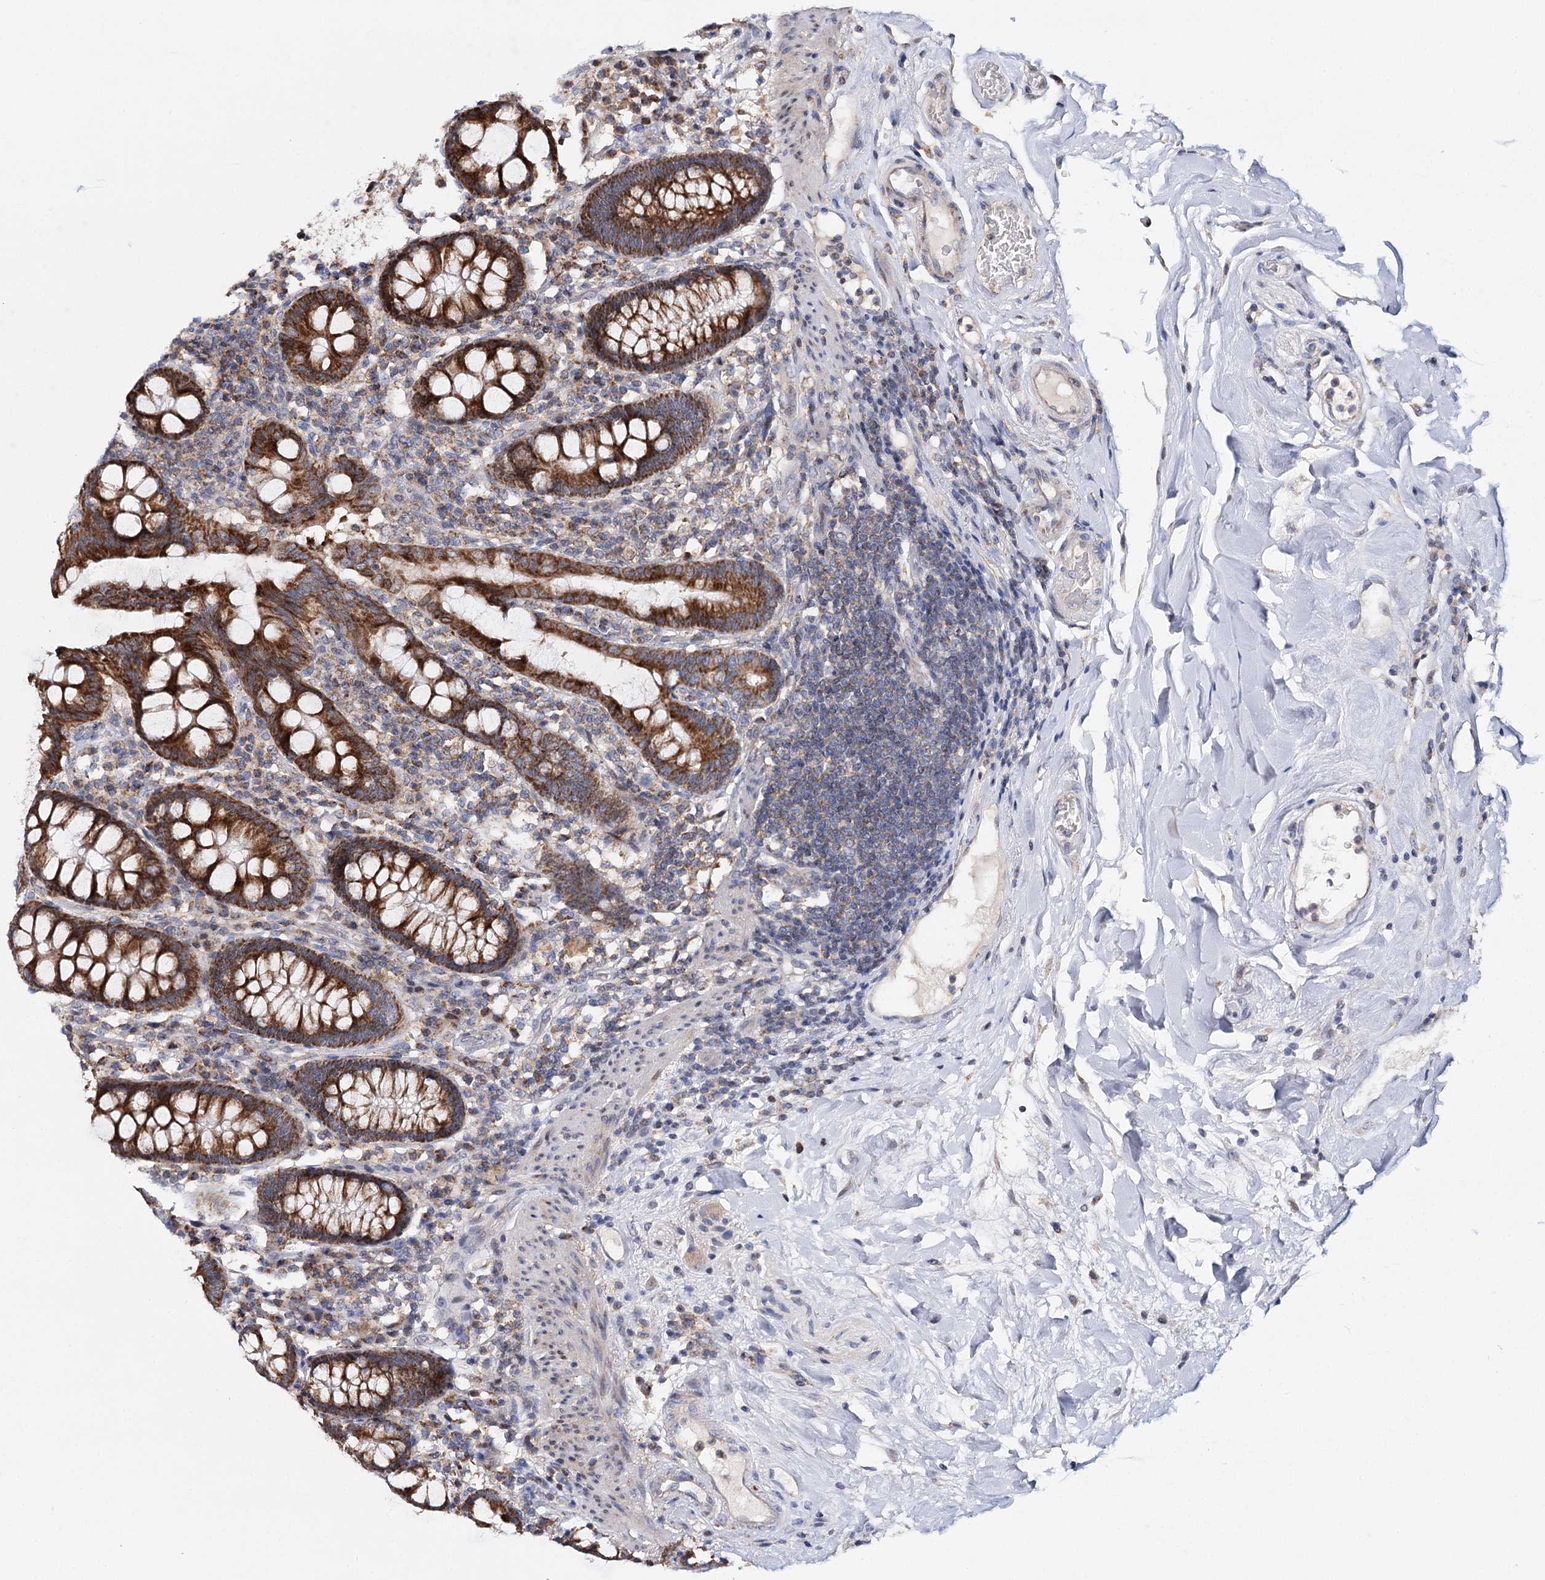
{"staining": {"intensity": "weak", "quantity": "<25%", "location": "cytoplasmic/membranous"}, "tissue": "colon", "cell_type": "Endothelial cells", "image_type": "normal", "snomed": [{"axis": "morphology", "description": "Normal tissue, NOS"}, {"axis": "topography", "description": "Colon"}], "caption": "The immunohistochemistry (IHC) photomicrograph has no significant staining in endothelial cells of colon.", "gene": "CFAP46", "patient": {"sex": "female", "age": 79}}